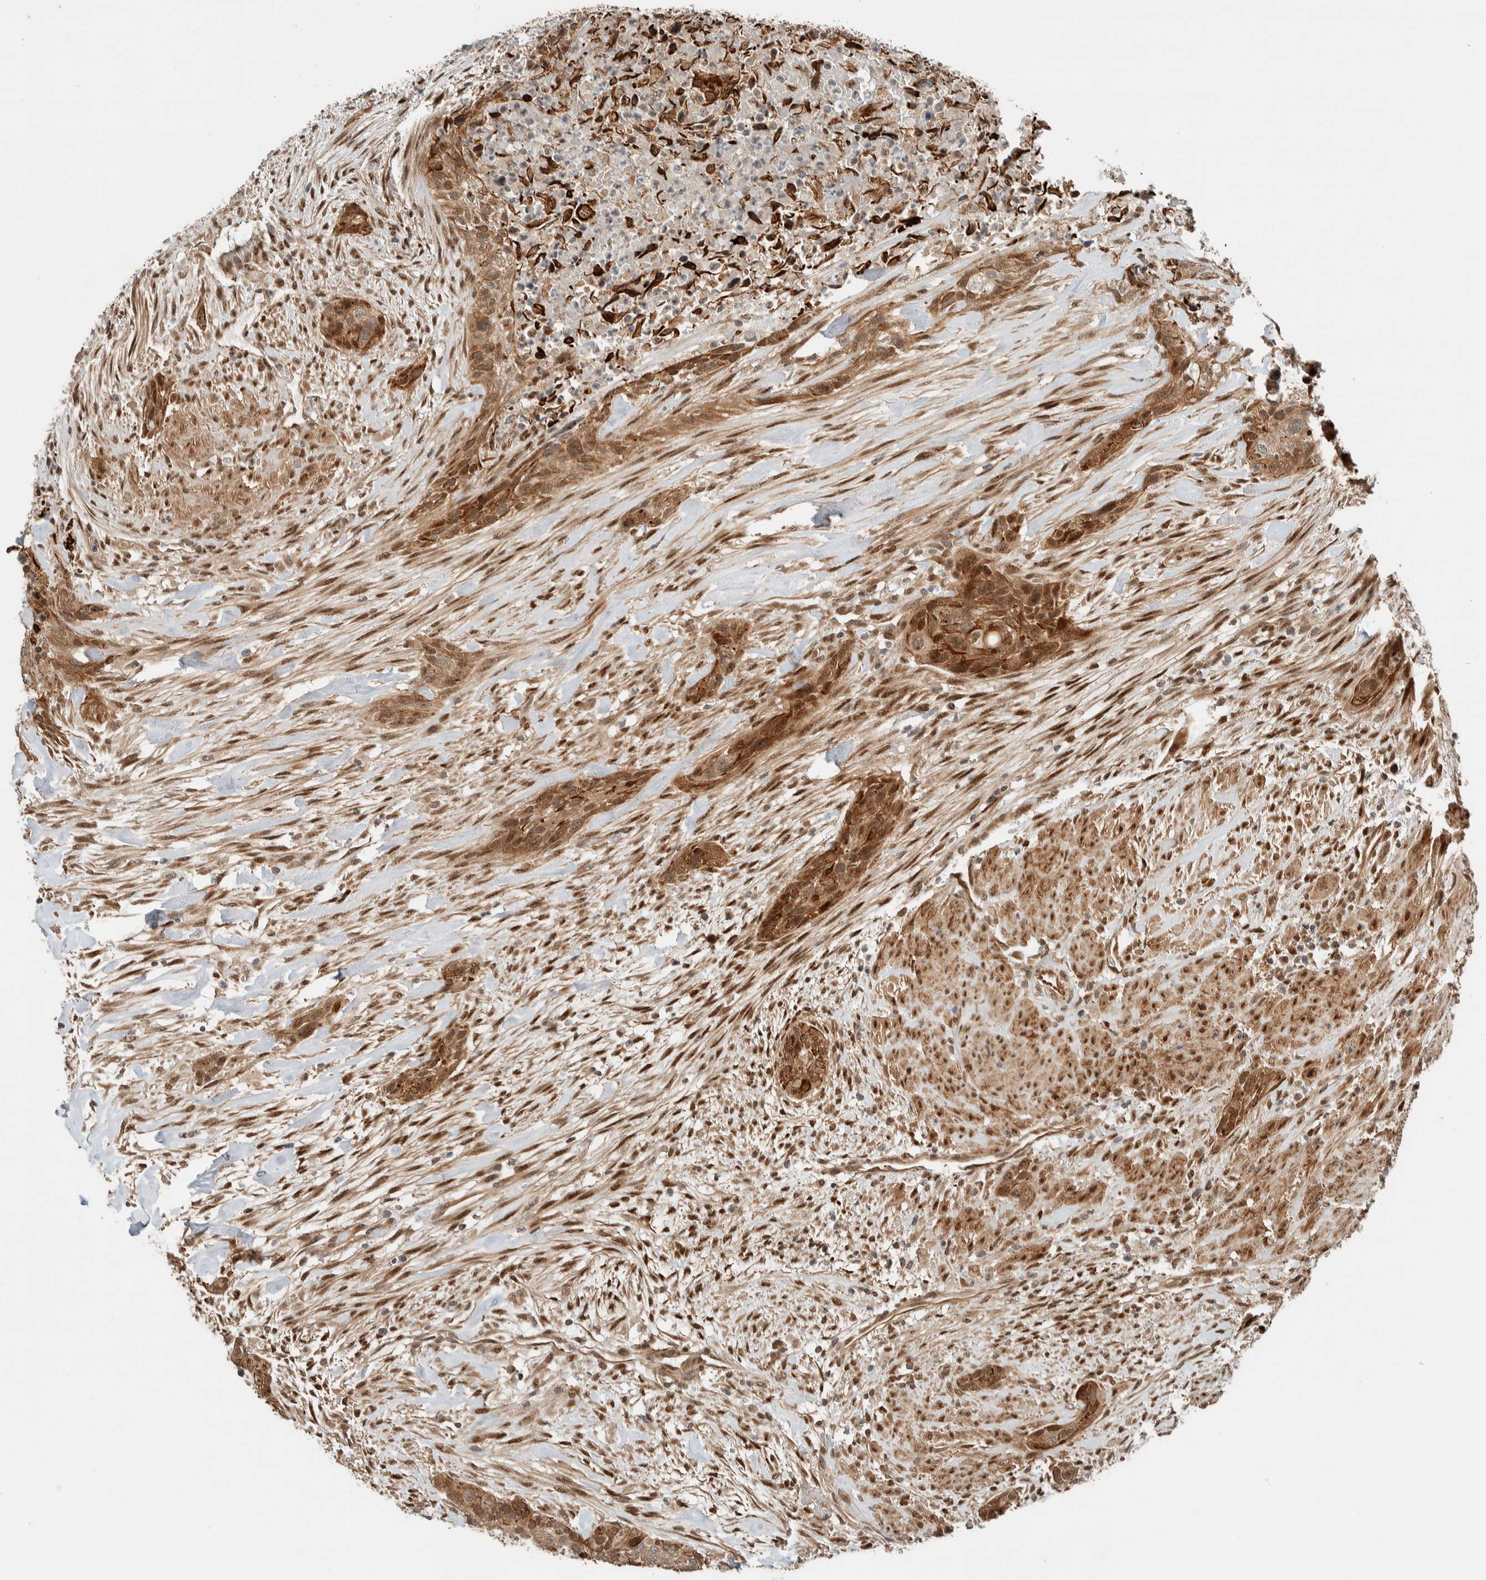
{"staining": {"intensity": "moderate", "quantity": ">75%", "location": "cytoplasmic/membranous,nuclear"}, "tissue": "urothelial cancer", "cell_type": "Tumor cells", "image_type": "cancer", "snomed": [{"axis": "morphology", "description": "Urothelial carcinoma, High grade"}, {"axis": "topography", "description": "Urinary bladder"}], "caption": "Protein staining shows moderate cytoplasmic/membranous and nuclear expression in about >75% of tumor cells in urothelial carcinoma (high-grade).", "gene": "STXBP4", "patient": {"sex": "male", "age": 35}}